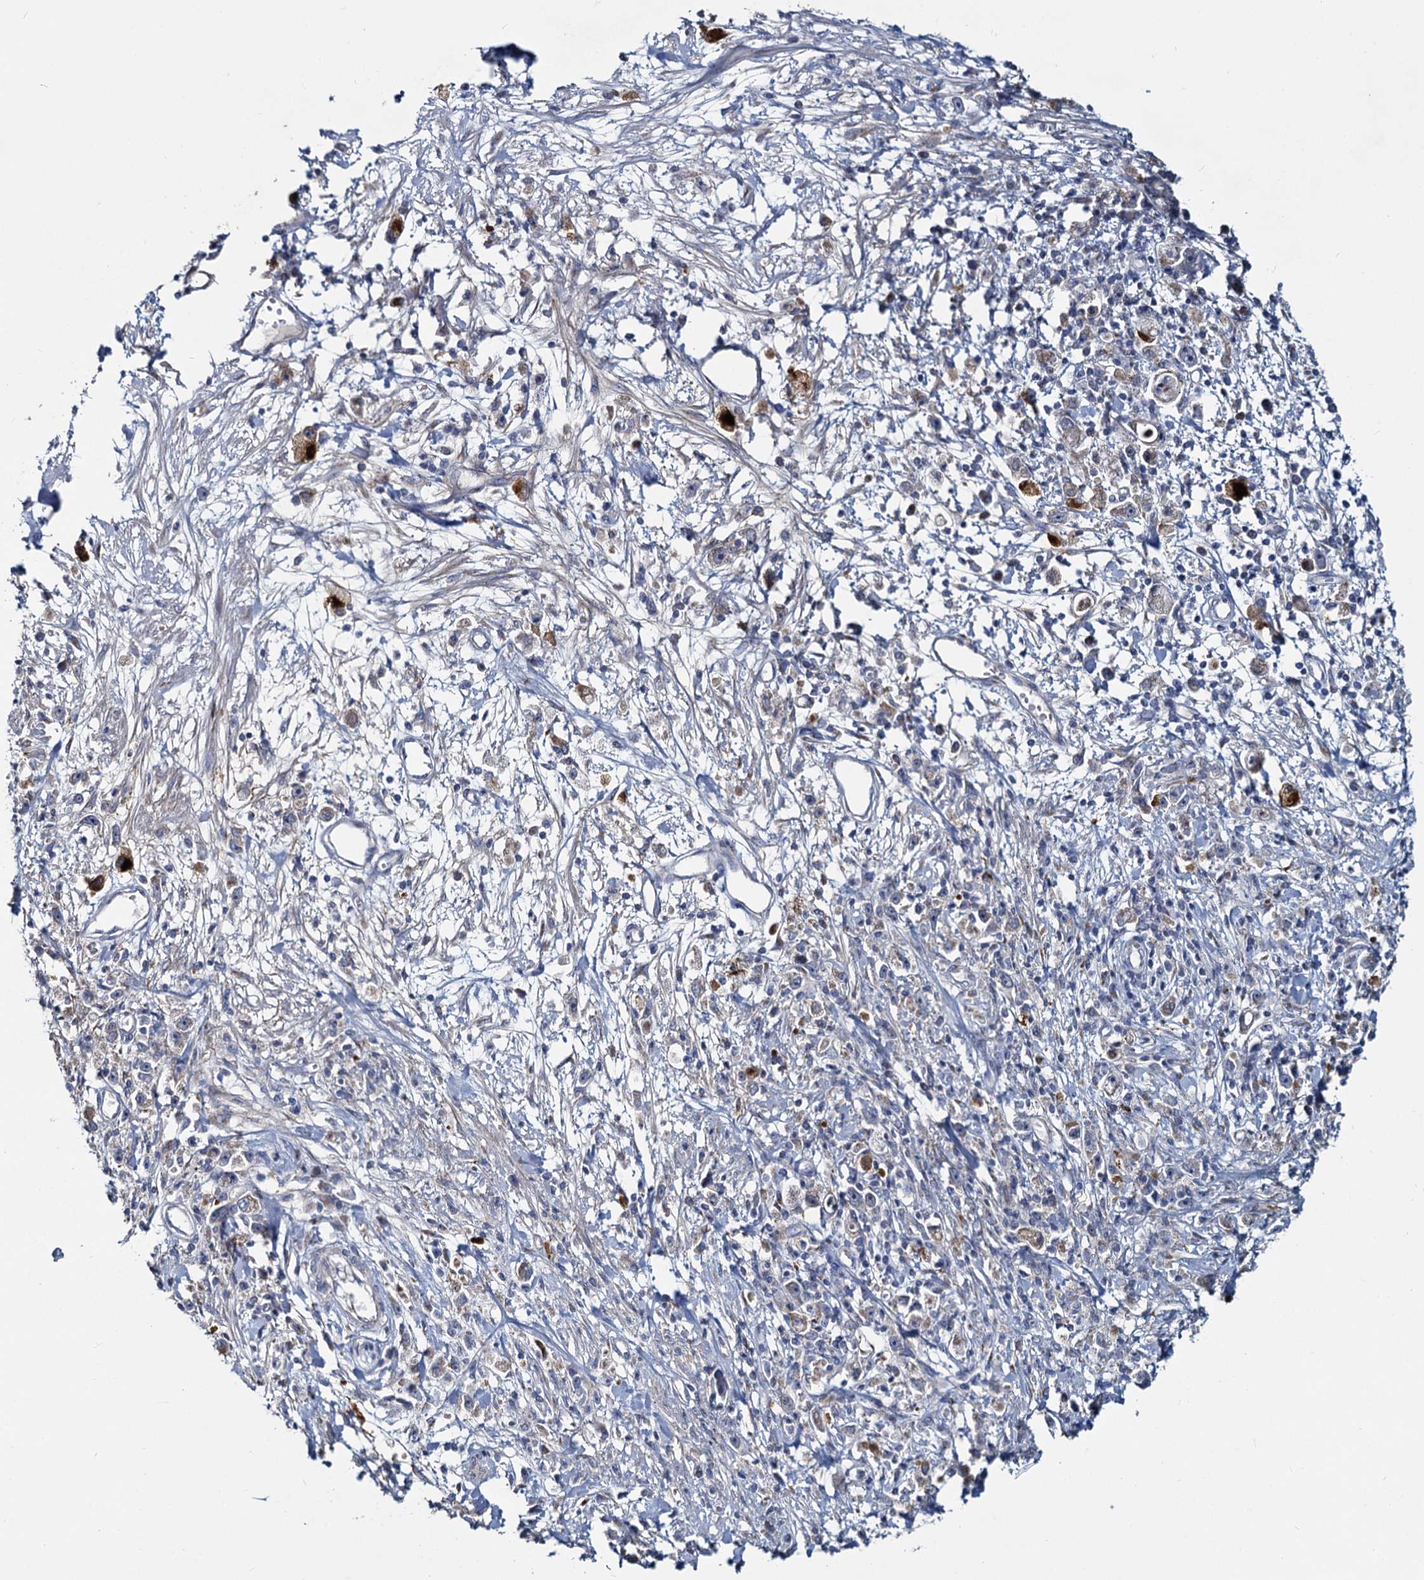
{"staining": {"intensity": "weak", "quantity": "<25%", "location": "cytoplasmic/membranous"}, "tissue": "stomach cancer", "cell_type": "Tumor cells", "image_type": "cancer", "snomed": [{"axis": "morphology", "description": "Adenocarcinoma, NOS"}, {"axis": "topography", "description": "Stomach"}], "caption": "Stomach adenocarcinoma stained for a protein using IHC demonstrates no positivity tumor cells.", "gene": "DCUN1D2", "patient": {"sex": "female", "age": 59}}